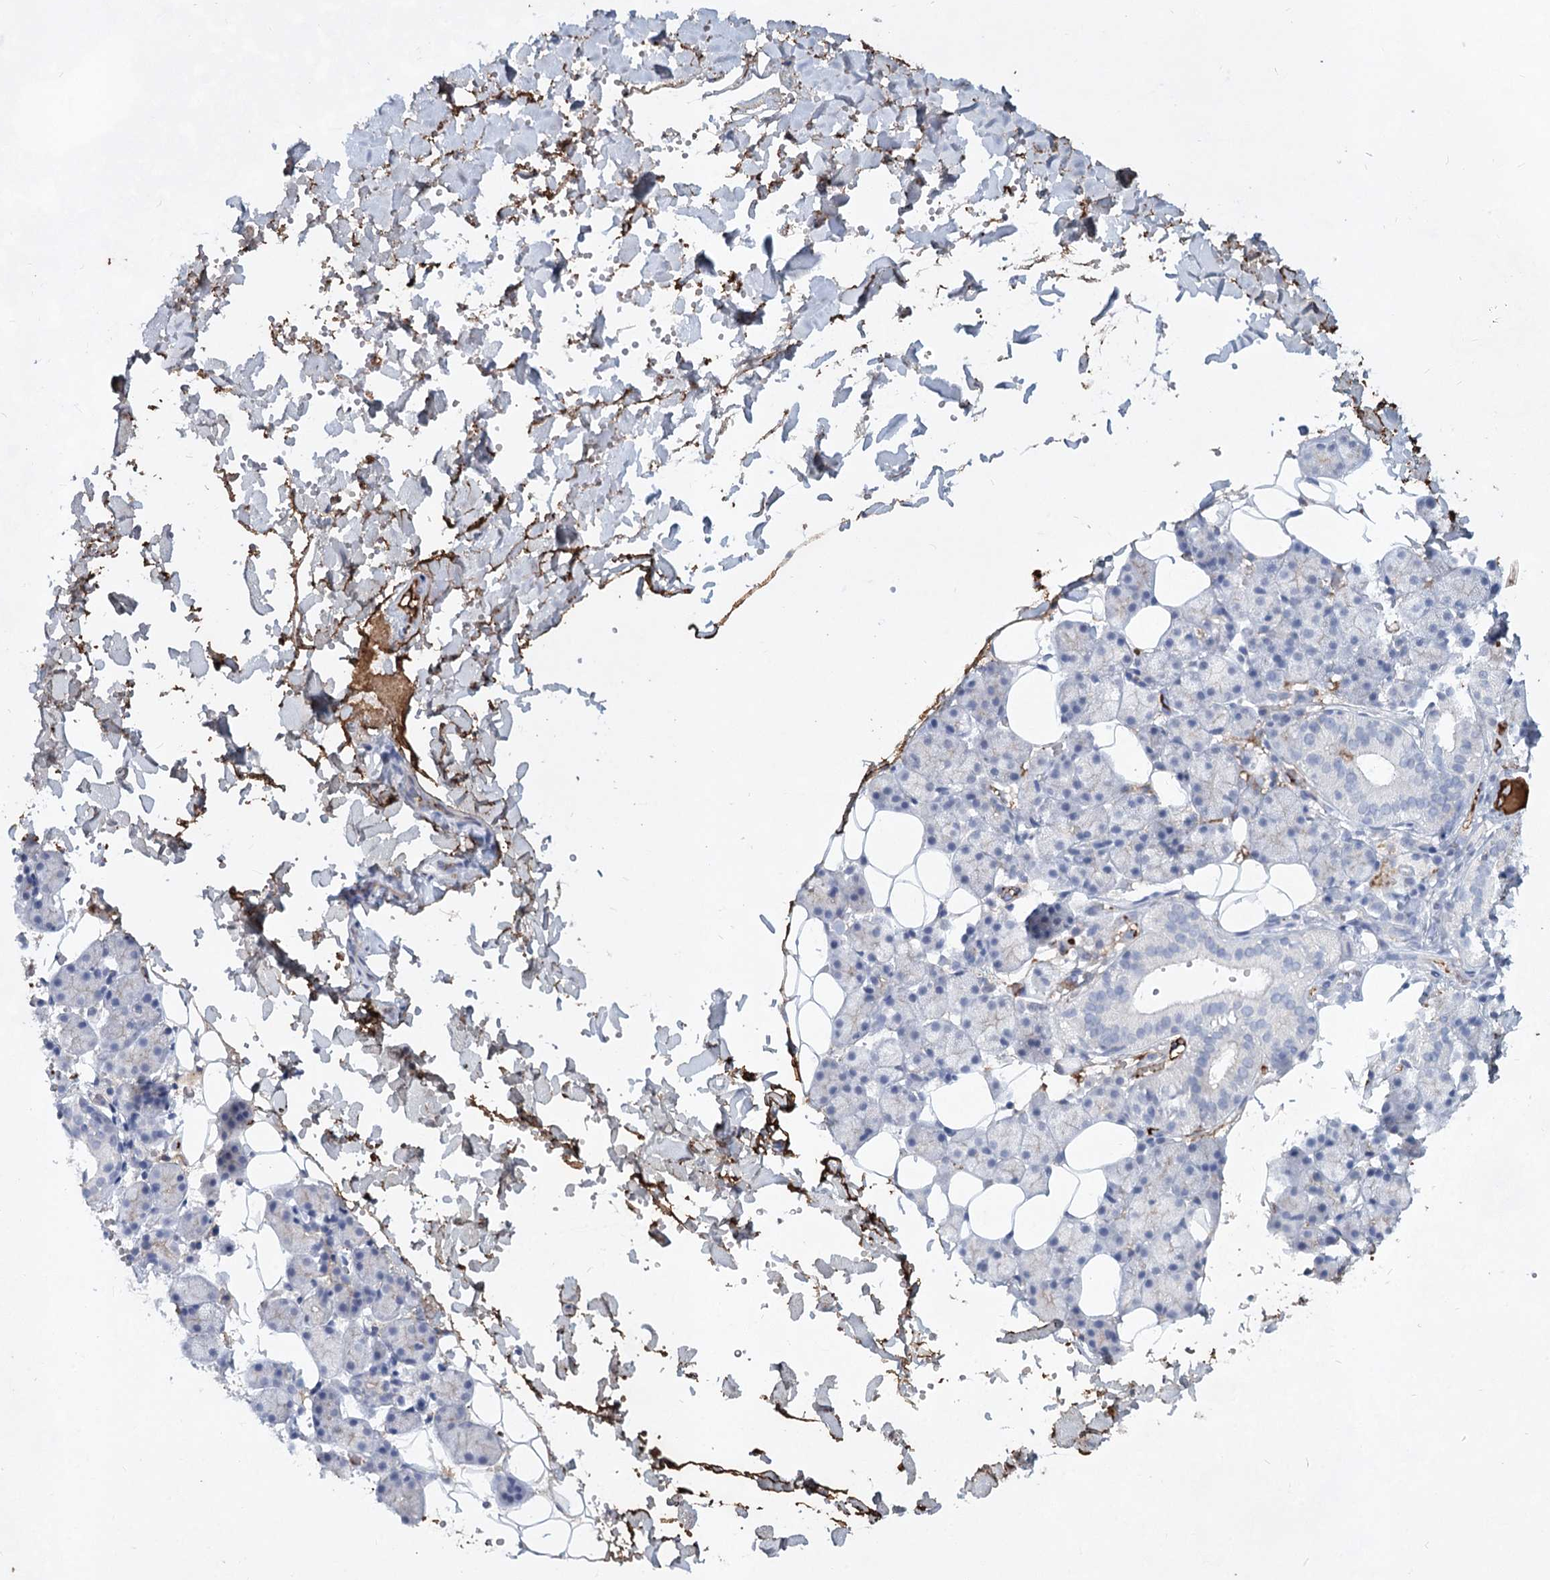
{"staining": {"intensity": "negative", "quantity": "none", "location": "none"}, "tissue": "salivary gland", "cell_type": "Glandular cells", "image_type": "normal", "snomed": [{"axis": "morphology", "description": "Normal tissue, NOS"}, {"axis": "topography", "description": "Salivary gland"}], "caption": "A histopathology image of salivary gland stained for a protein exhibits no brown staining in glandular cells. (DAB (3,3'-diaminobenzidine) immunohistochemistry, high magnification).", "gene": "TASOR2", "patient": {"sex": "female", "age": 33}}